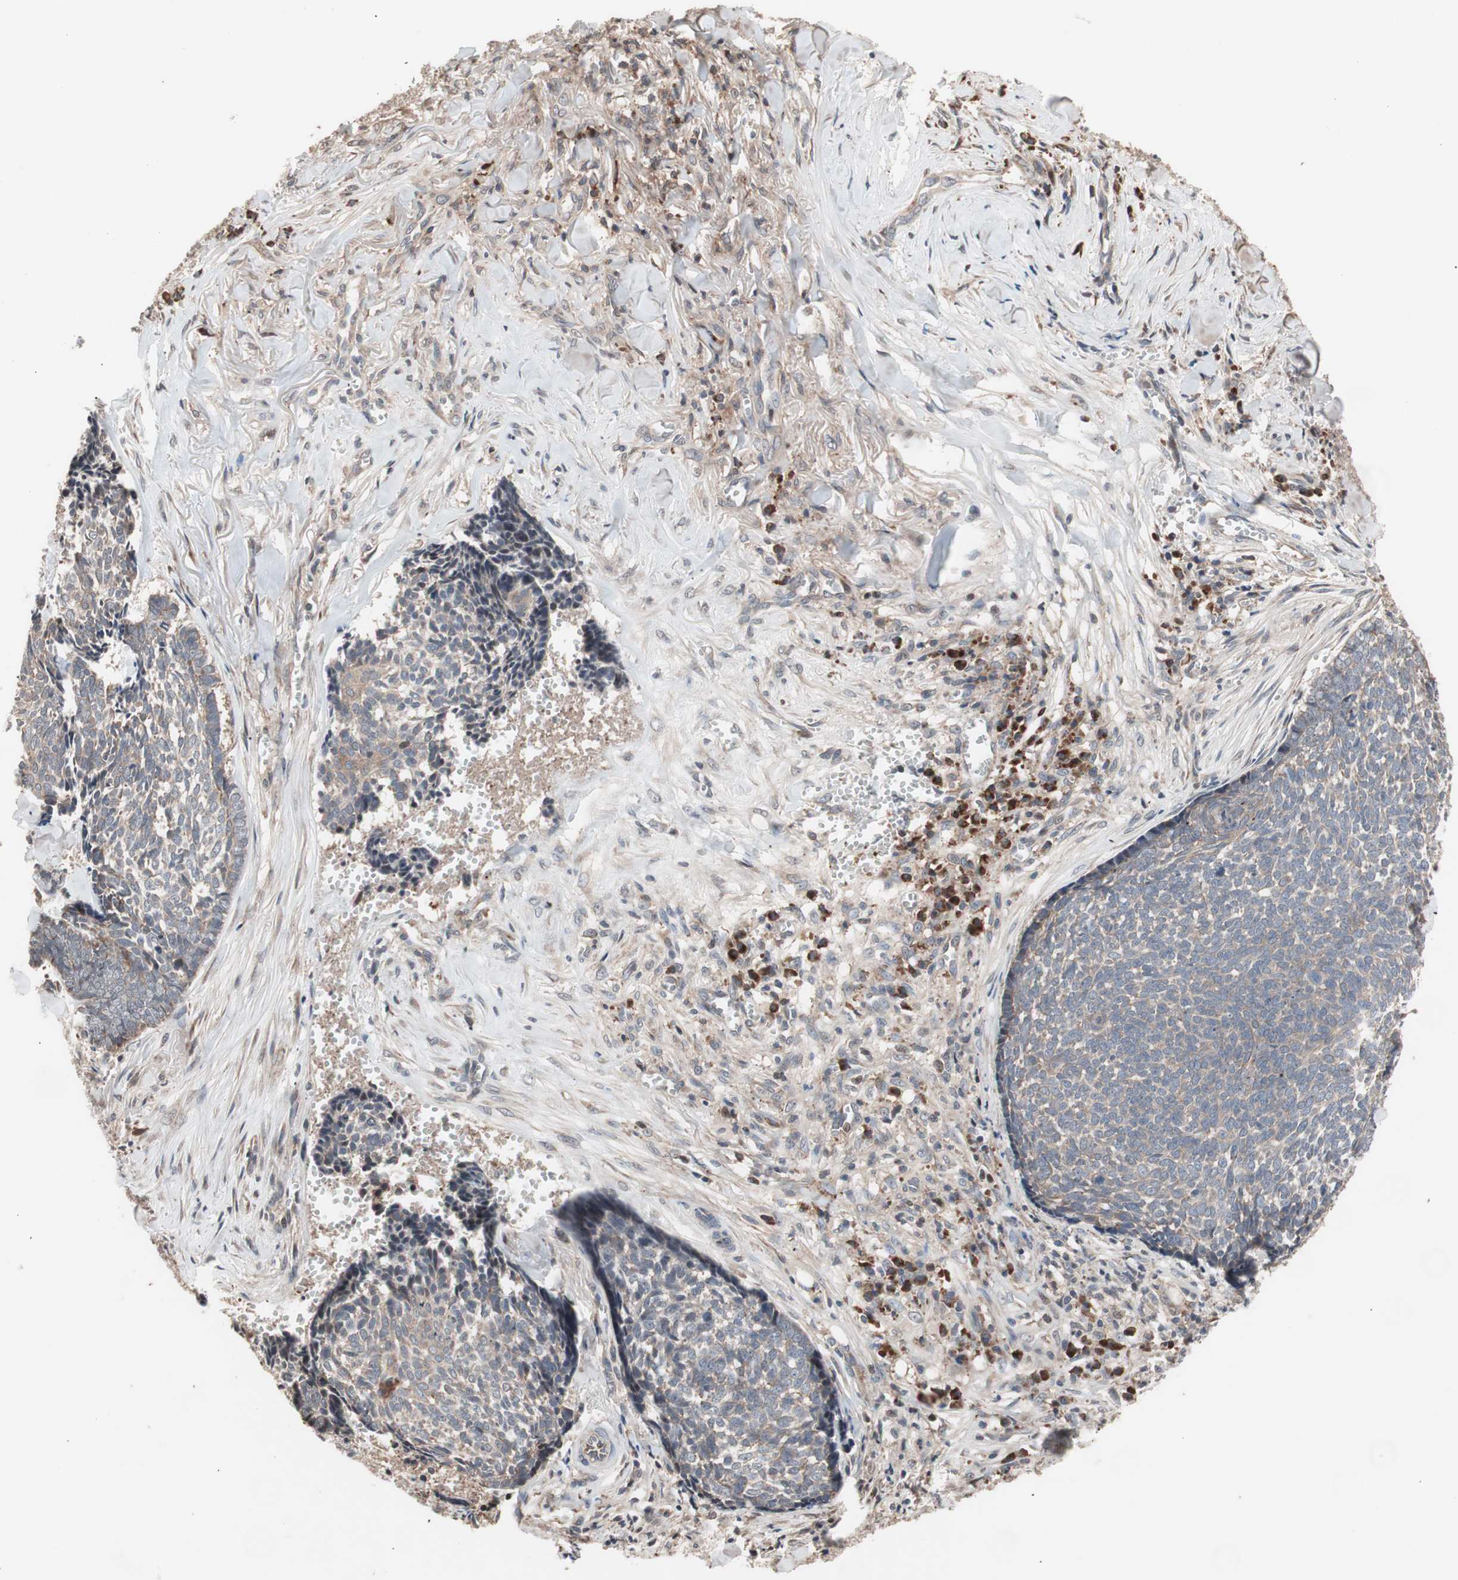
{"staining": {"intensity": "moderate", "quantity": ">75%", "location": "cytoplasmic/membranous"}, "tissue": "skin cancer", "cell_type": "Tumor cells", "image_type": "cancer", "snomed": [{"axis": "morphology", "description": "Basal cell carcinoma"}, {"axis": "topography", "description": "Skin"}], "caption": "Protein analysis of skin basal cell carcinoma tissue exhibits moderate cytoplasmic/membranous staining in about >75% of tumor cells. Using DAB (3,3'-diaminobenzidine) (brown) and hematoxylin (blue) stains, captured at high magnification using brightfield microscopy.", "gene": "NF2", "patient": {"sex": "male", "age": 84}}